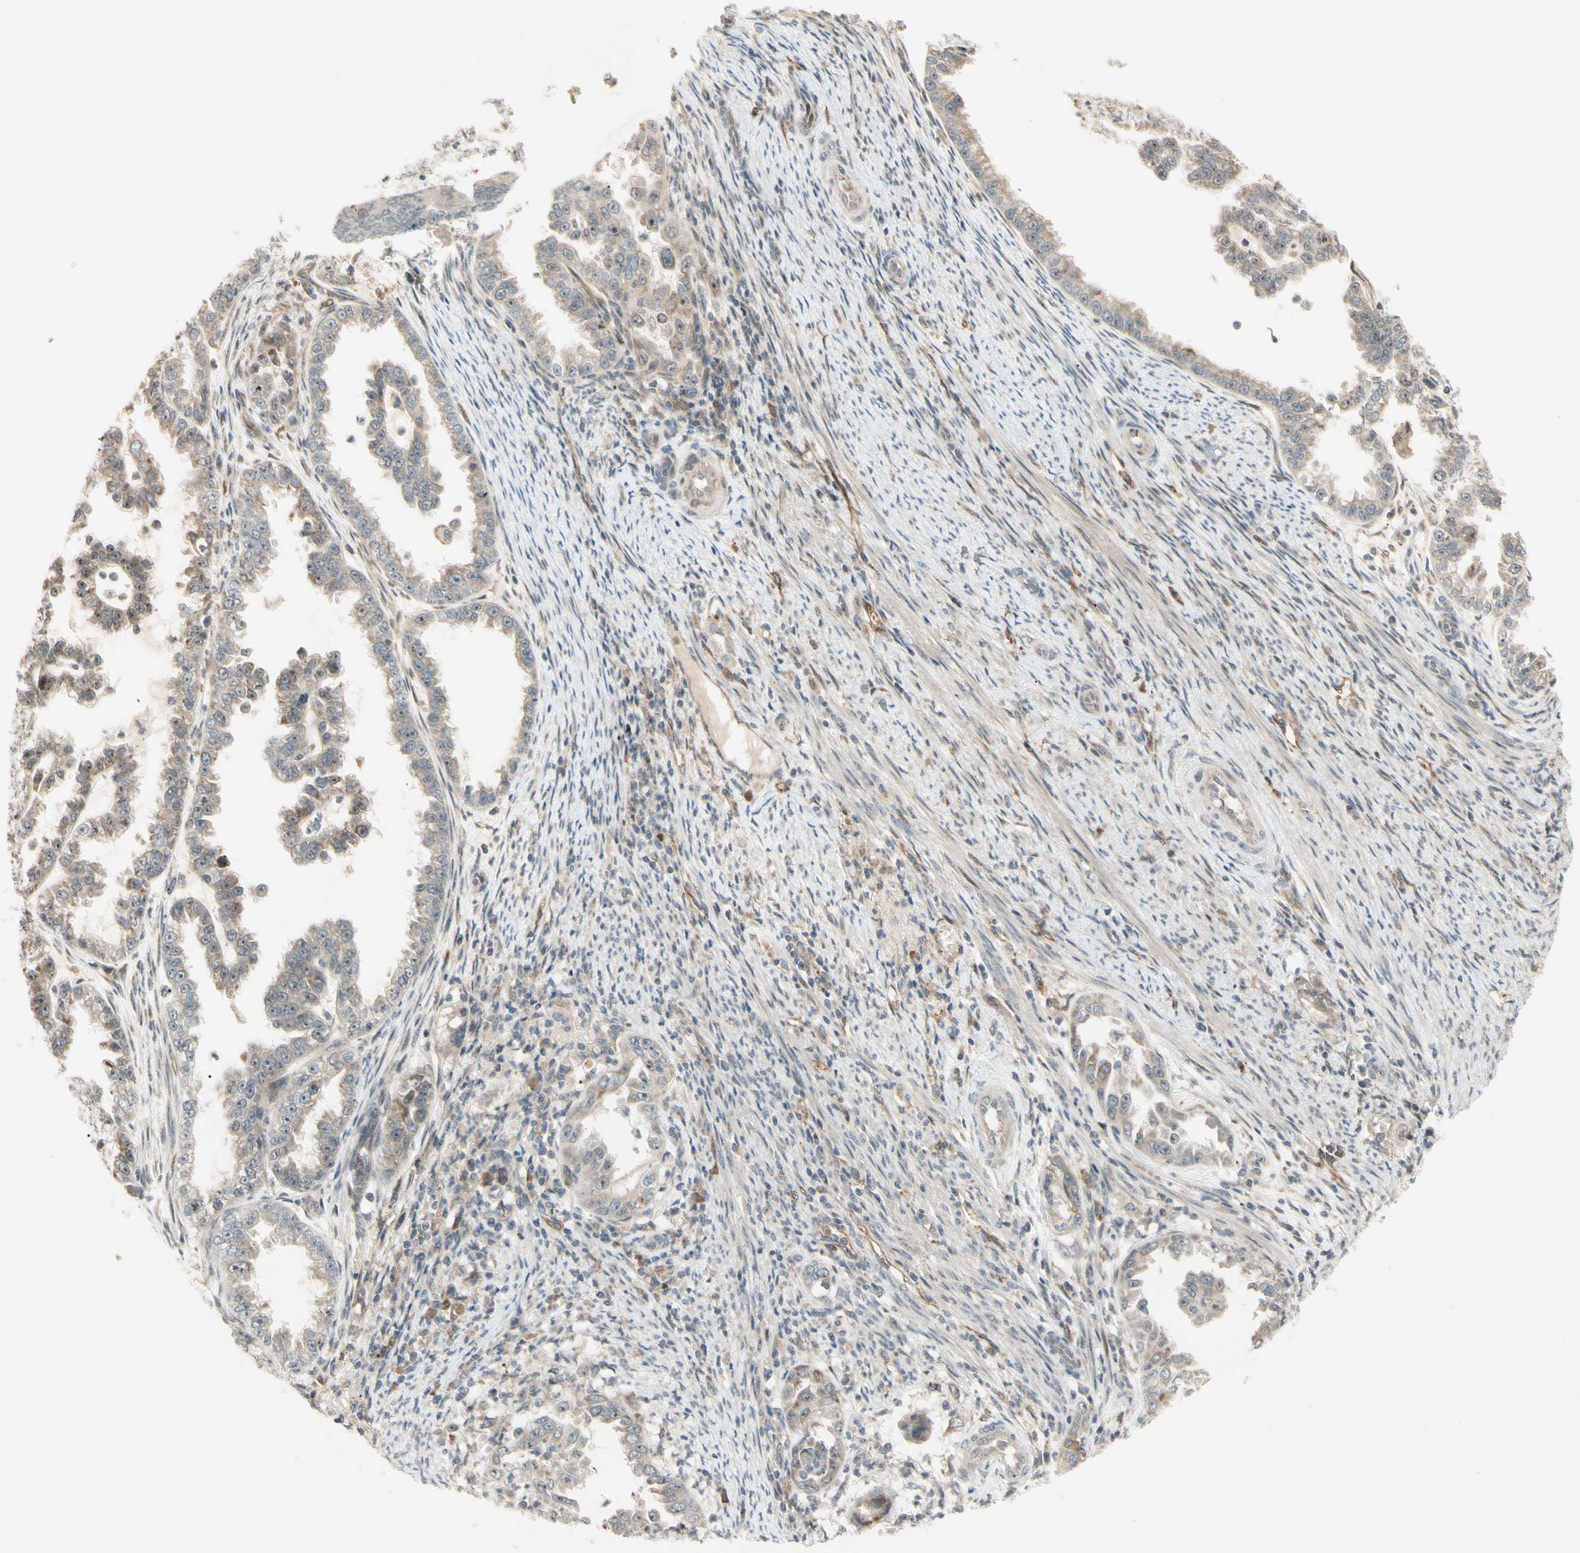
{"staining": {"intensity": "moderate", "quantity": ">75%", "location": "cytoplasmic/membranous"}, "tissue": "endometrial cancer", "cell_type": "Tumor cells", "image_type": "cancer", "snomed": [{"axis": "morphology", "description": "Adenocarcinoma, NOS"}, {"axis": "topography", "description": "Endometrium"}], "caption": "Moderate cytoplasmic/membranous expression is appreciated in approximately >75% of tumor cells in adenocarcinoma (endometrial).", "gene": "FNDC3B", "patient": {"sex": "female", "age": 85}}